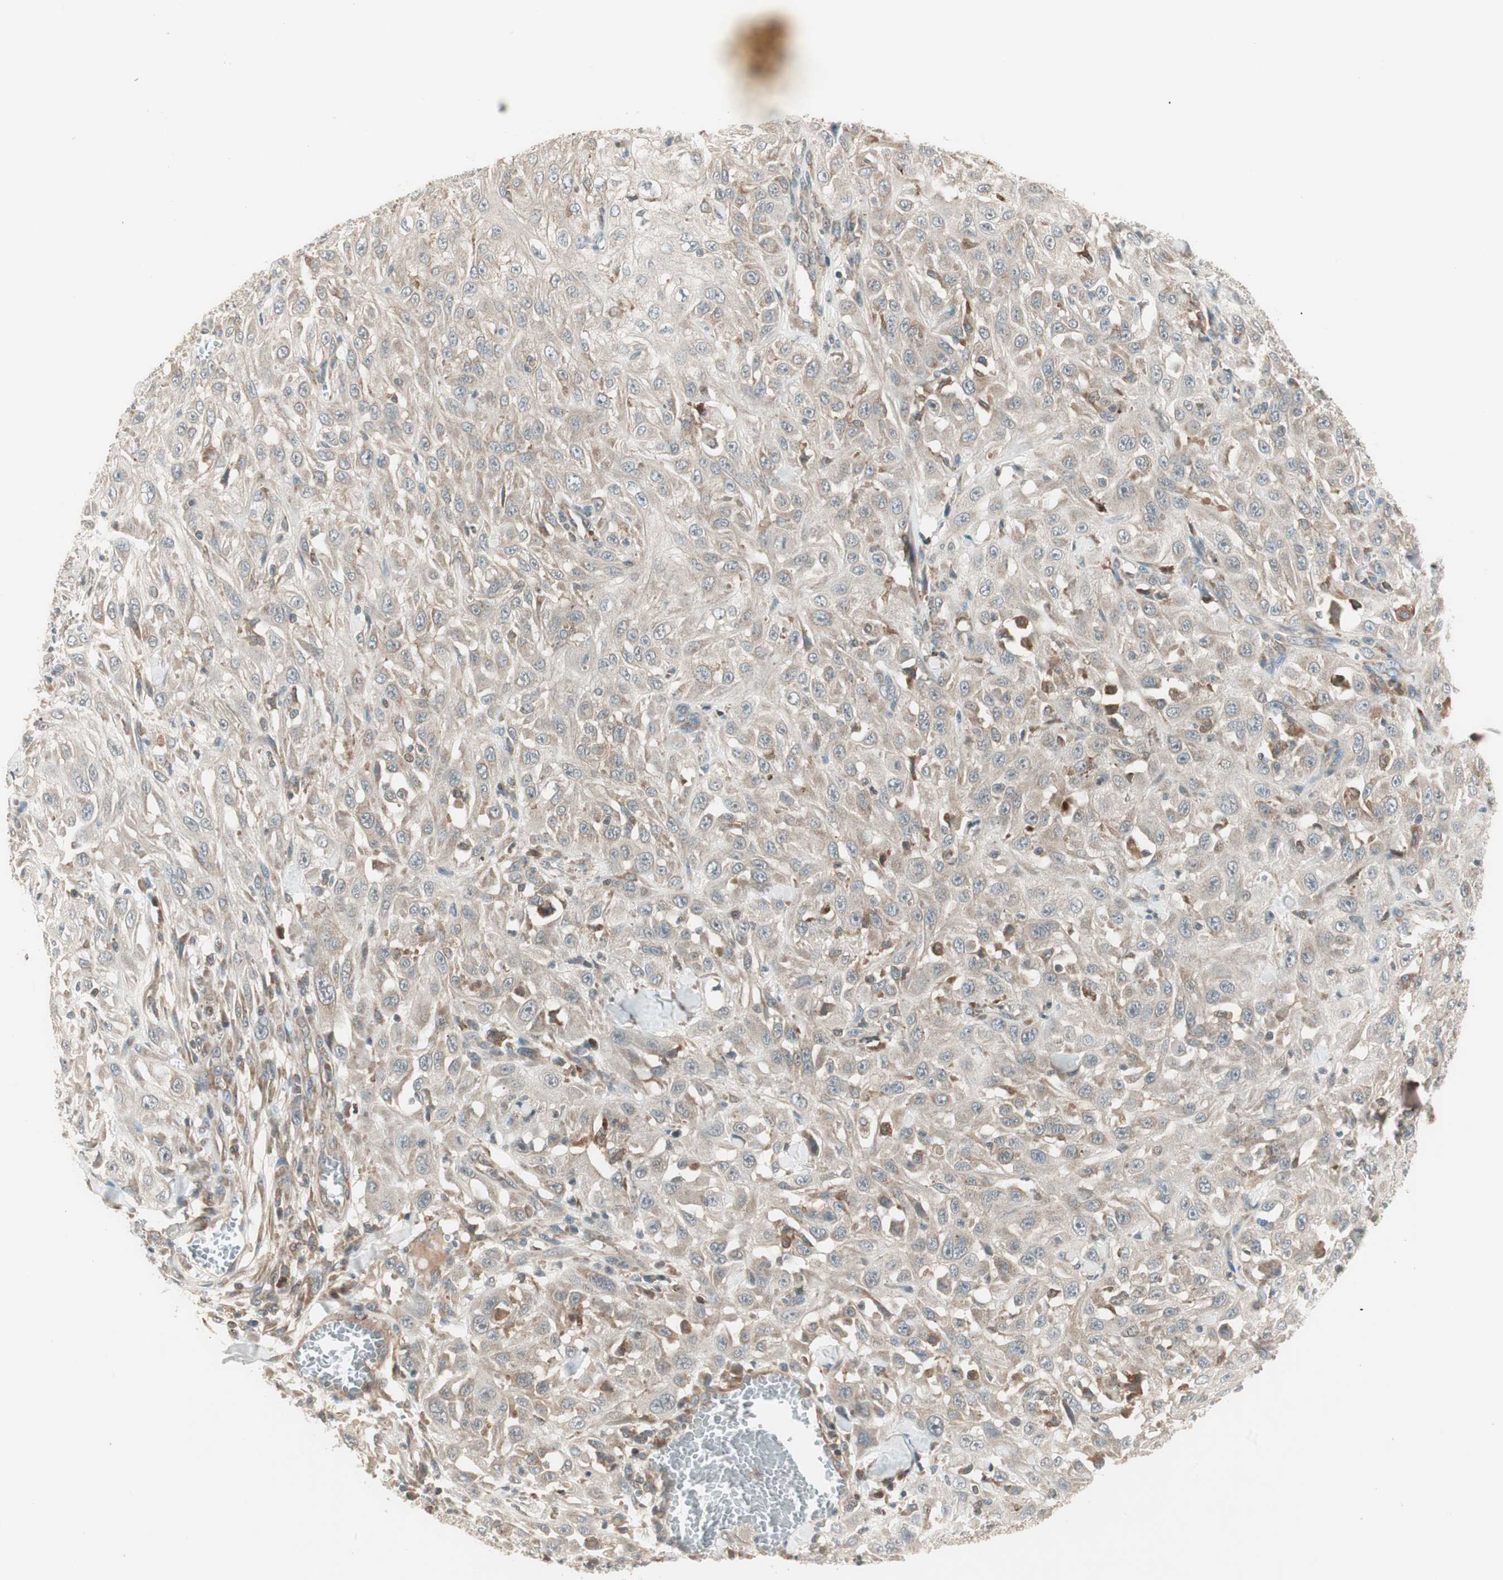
{"staining": {"intensity": "weak", "quantity": "25%-75%", "location": "cytoplasmic/membranous"}, "tissue": "skin cancer", "cell_type": "Tumor cells", "image_type": "cancer", "snomed": [{"axis": "morphology", "description": "Squamous cell carcinoma, NOS"}, {"axis": "morphology", "description": "Squamous cell carcinoma, metastatic, NOS"}, {"axis": "topography", "description": "Skin"}, {"axis": "topography", "description": "Lymph node"}], "caption": "Skin cancer stained with DAB immunohistochemistry (IHC) reveals low levels of weak cytoplasmic/membranous positivity in approximately 25%-75% of tumor cells. (DAB (3,3'-diaminobenzidine) IHC with brightfield microscopy, high magnification).", "gene": "SFRP1", "patient": {"sex": "male", "age": 75}}